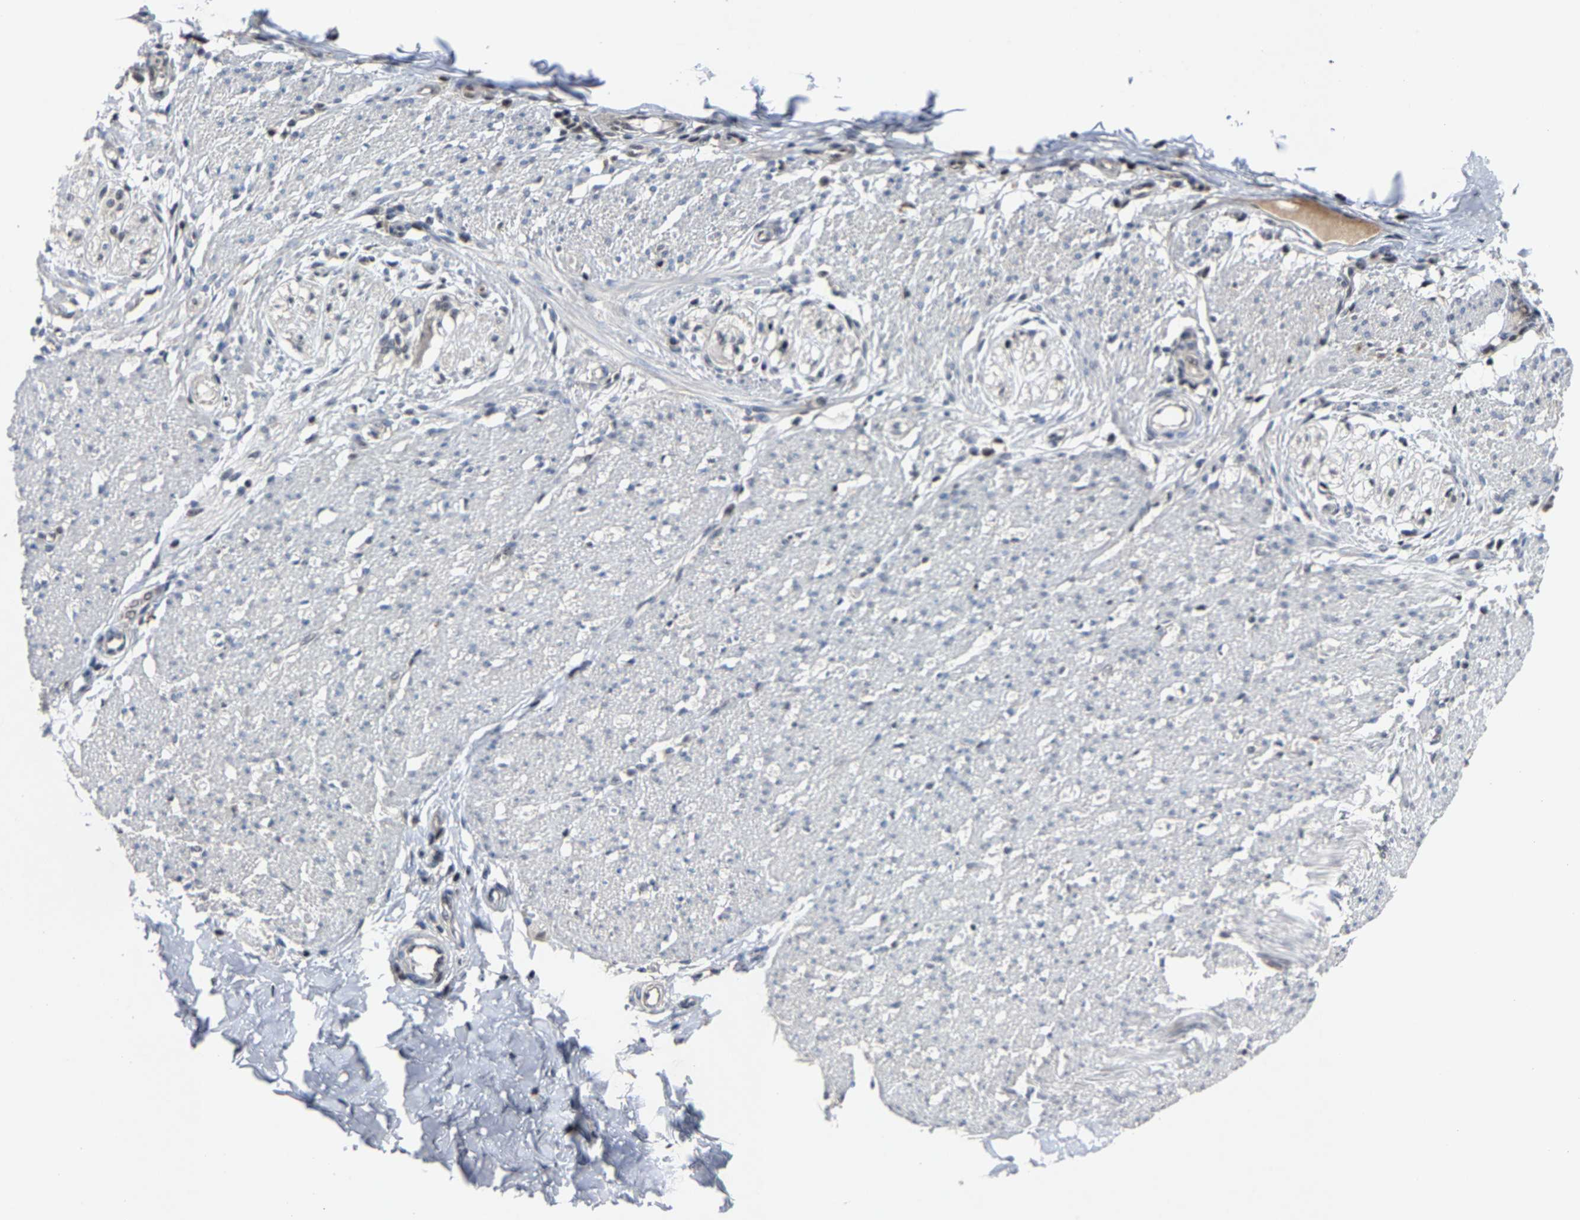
{"staining": {"intensity": "strong", "quantity": "<25%", "location": "nuclear"}, "tissue": "smooth muscle", "cell_type": "Smooth muscle cells", "image_type": "normal", "snomed": [{"axis": "morphology", "description": "Normal tissue, NOS"}, {"axis": "morphology", "description": "Adenocarcinoma, NOS"}, {"axis": "topography", "description": "Colon"}, {"axis": "topography", "description": "Peripheral nerve tissue"}], "caption": "High-magnification brightfield microscopy of normal smooth muscle stained with DAB (3,3'-diaminobenzidine) (brown) and counterstained with hematoxylin (blue). smooth muscle cells exhibit strong nuclear expression is present in approximately<25% of cells.", "gene": "LSM8", "patient": {"sex": "male", "age": 14}}